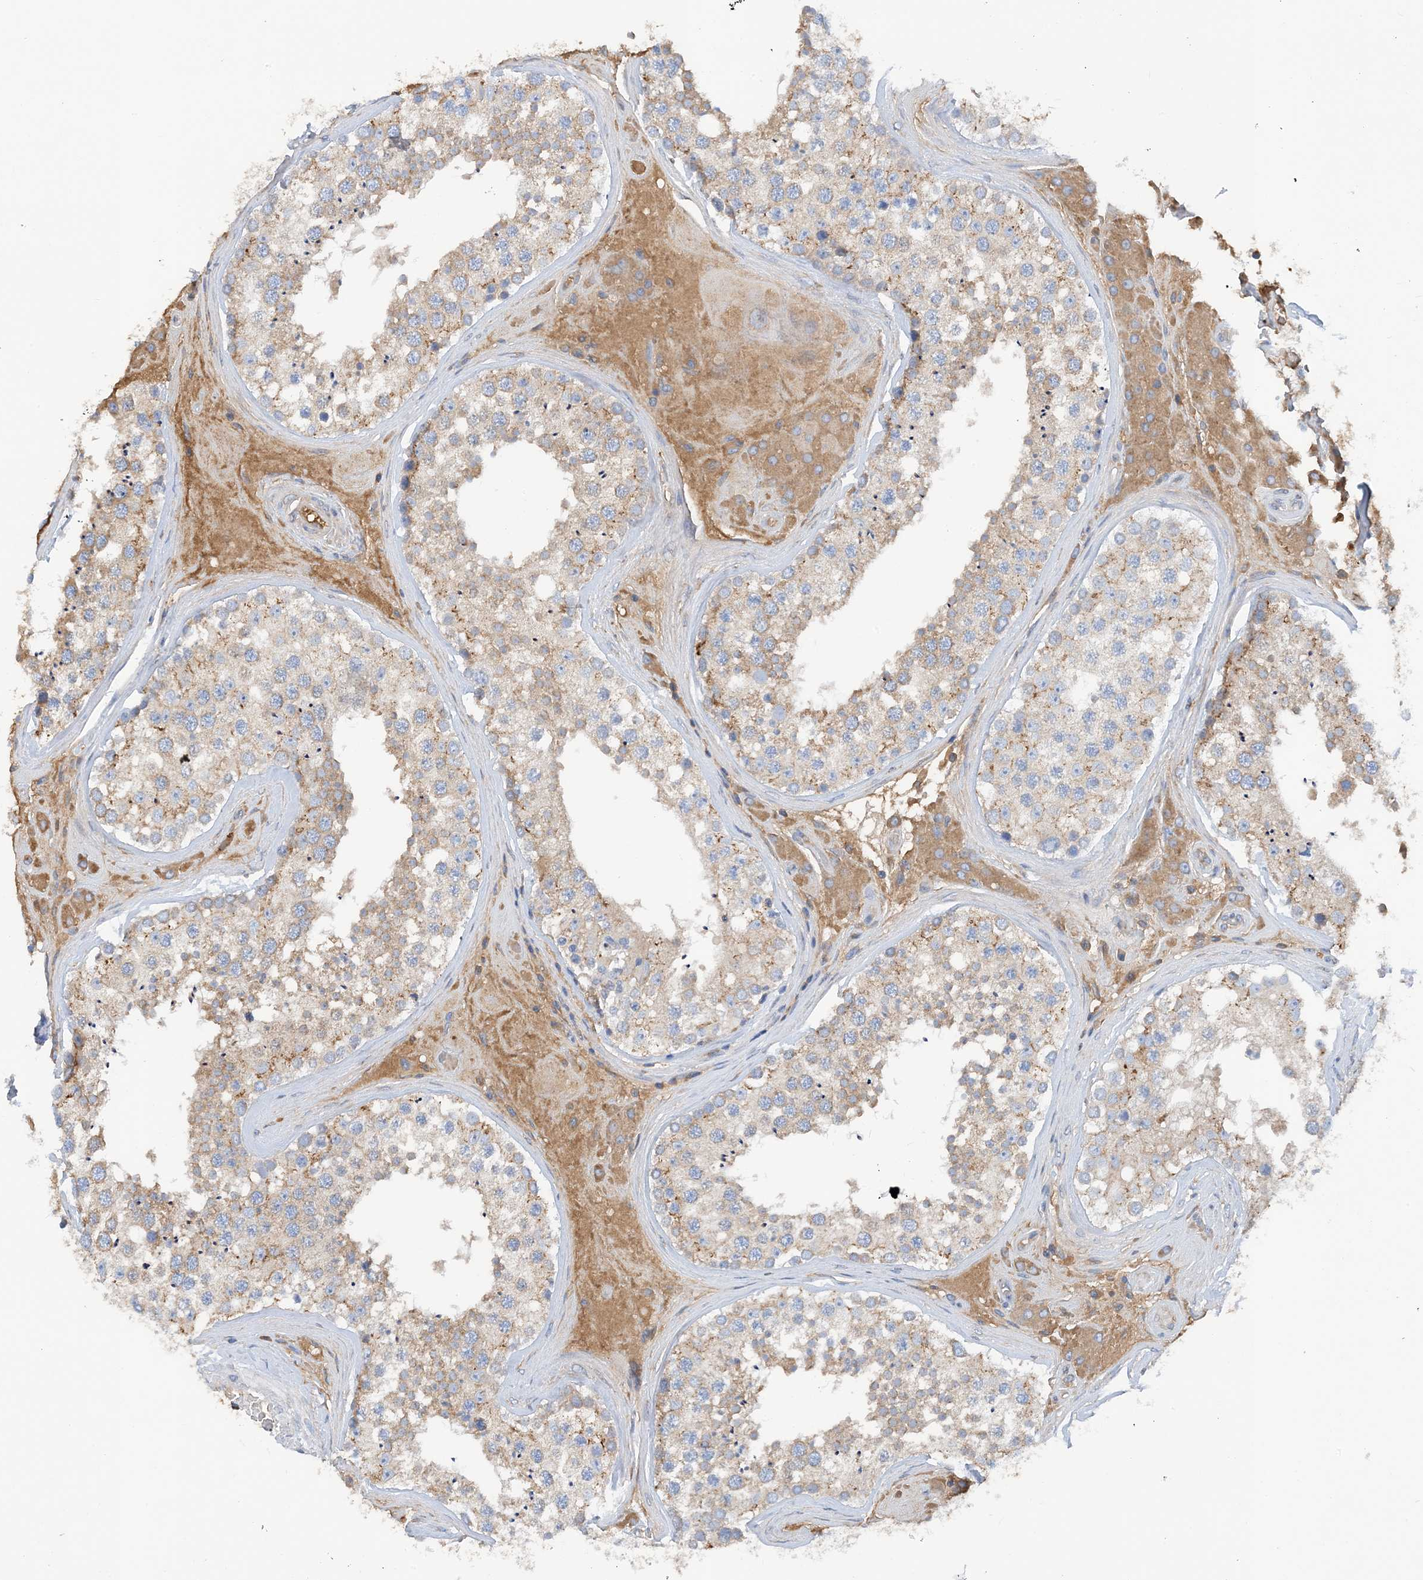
{"staining": {"intensity": "moderate", "quantity": ">75%", "location": "cytoplasmic/membranous"}, "tissue": "testis", "cell_type": "Cells in seminiferous ducts", "image_type": "normal", "snomed": [{"axis": "morphology", "description": "Normal tissue, NOS"}, {"axis": "topography", "description": "Testis"}], "caption": "Moderate cytoplasmic/membranous expression for a protein is identified in about >75% of cells in seminiferous ducts of unremarkable testis using immunohistochemistry (IHC).", "gene": "SLC5A11", "patient": {"sex": "male", "age": 46}}